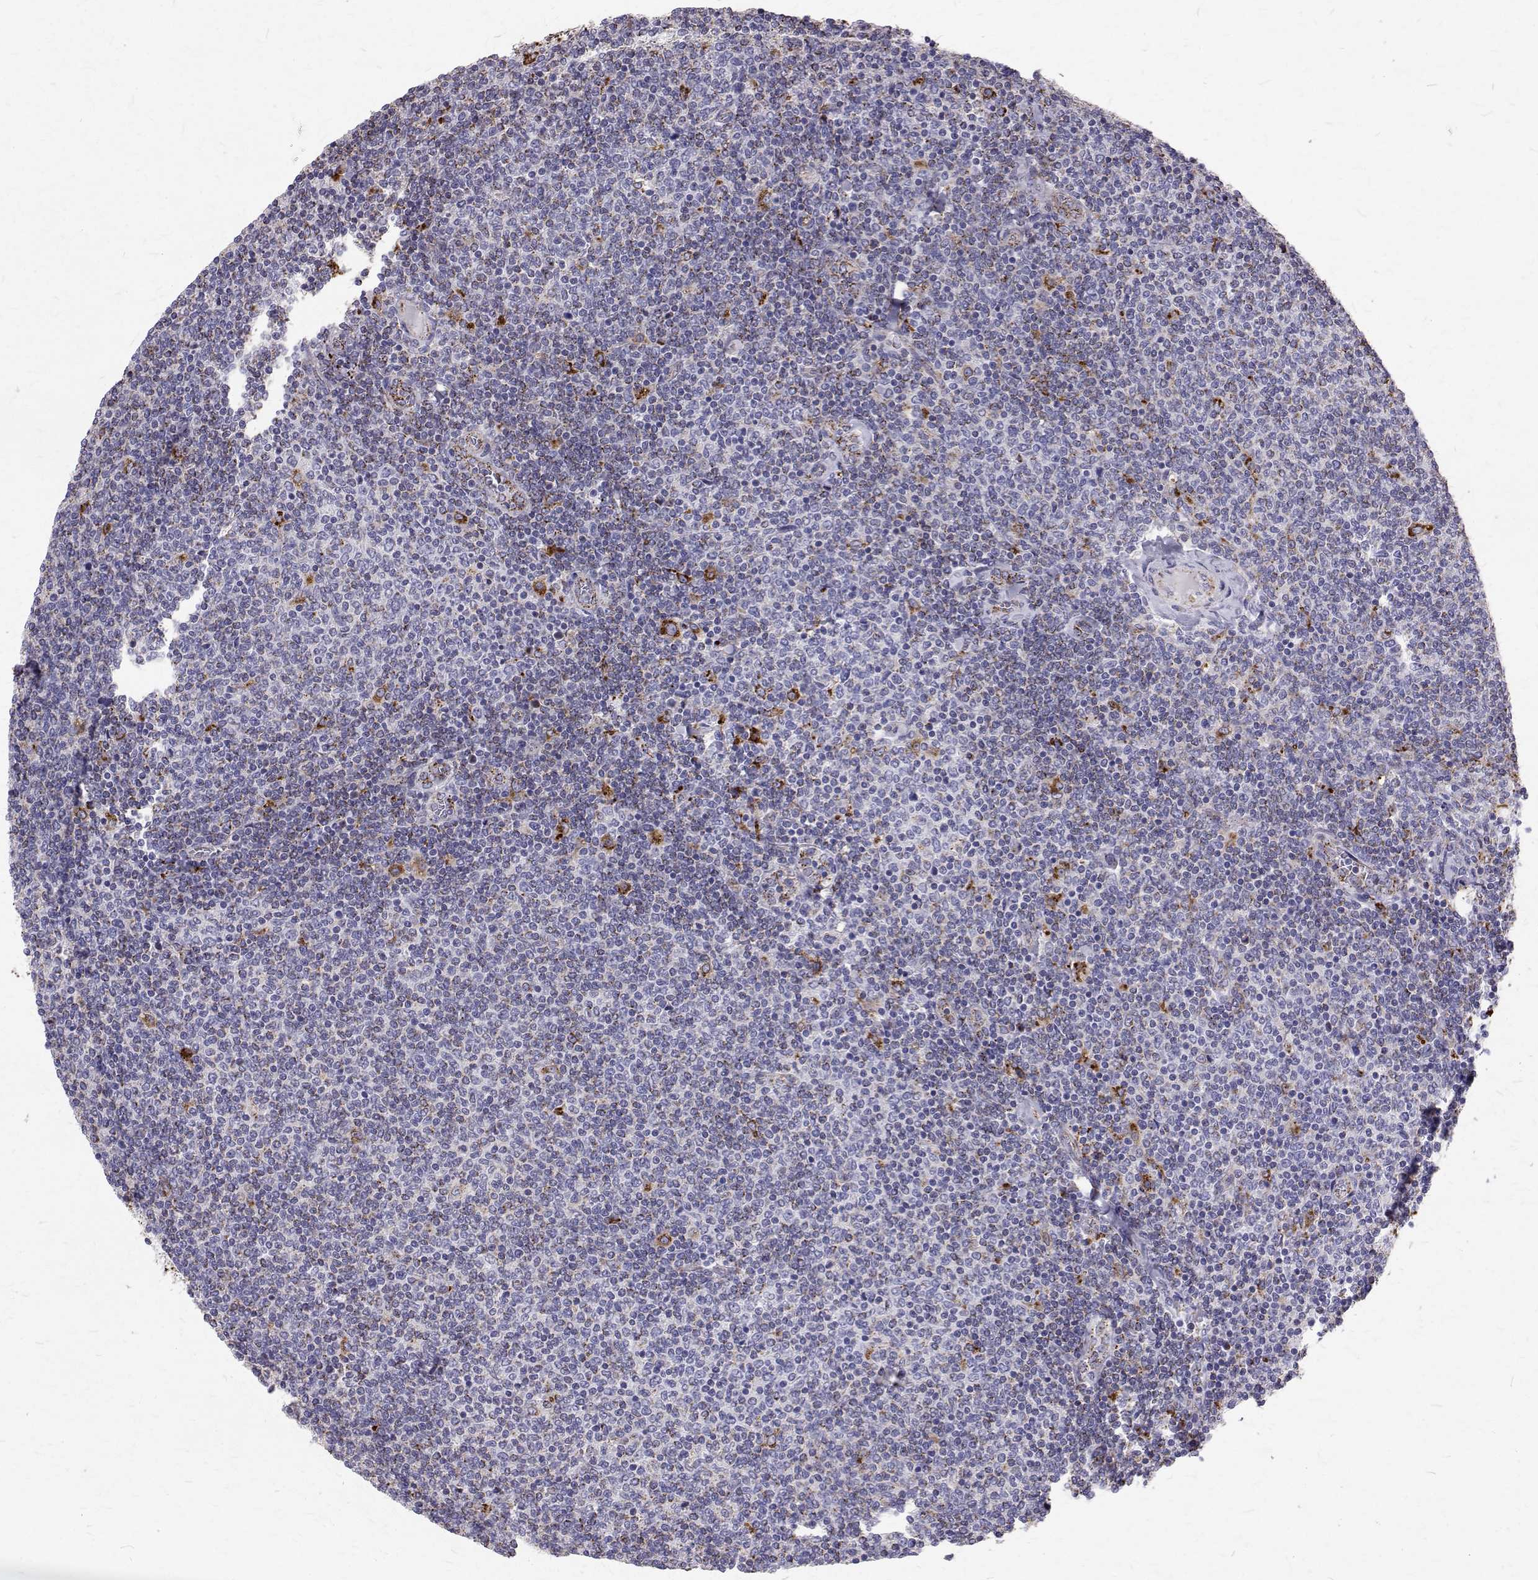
{"staining": {"intensity": "strong", "quantity": "<25%", "location": "cytoplasmic/membranous"}, "tissue": "lymphoma", "cell_type": "Tumor cells", "image_type": "cancer", "snomed": [{"axis": "morphology", "description": "Malignant lymphoma, non-Hodgkin's type, Low grade"}, {"axis": "topography", "description": "Lymph node"}], "caption": "There is medium levels of strong cytoplasmic/membranous positivity in tumor cells of lymphoma, as demonstrated by immunohistochemical staining (brown color).", "gene": "TPP1", "patient": {"sex": "male", "age": 52}}